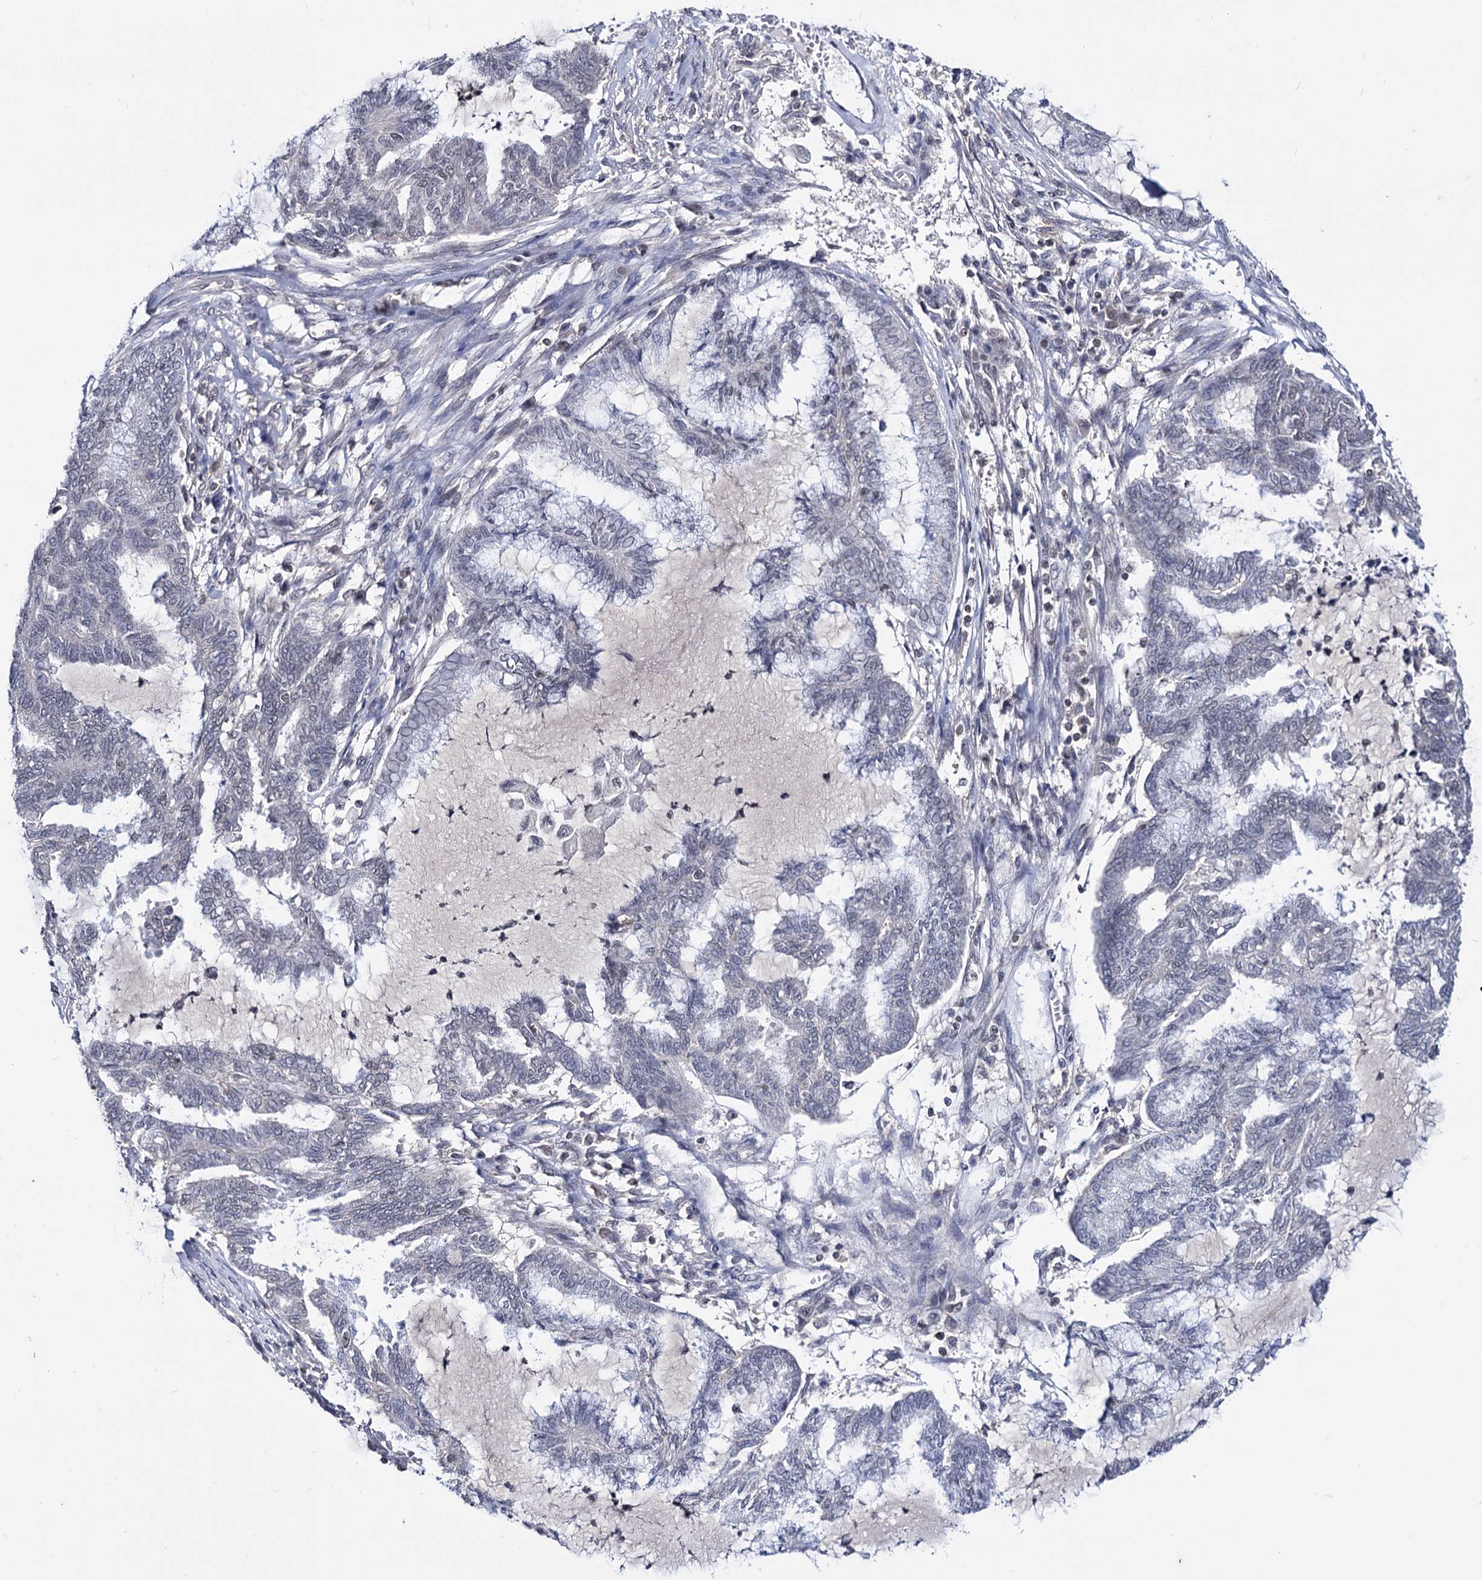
{"staining": {"intensity": "negative", "quantity": "none", "location": "none"}, "tissue": "endometrial cancer", "cell_type": "Tumor cells", "image_type": "cancer", "snomed": [{"axis": "morphology", "description": "Adenocarcinoma, NOS"}, {"axis": "topography", "description": "Endometrium"}], "caption": "Immunohistochemistry micrograph of neoplastic tissue: endometrial cancer stained with DAB shows no significant protein positivity in tumor cells. (Immunohistochemistry (ihc), brightfield microscopy, high magnification).", "gene": "SMCHD1", "patient": {"sex": "female", "age": 86}}